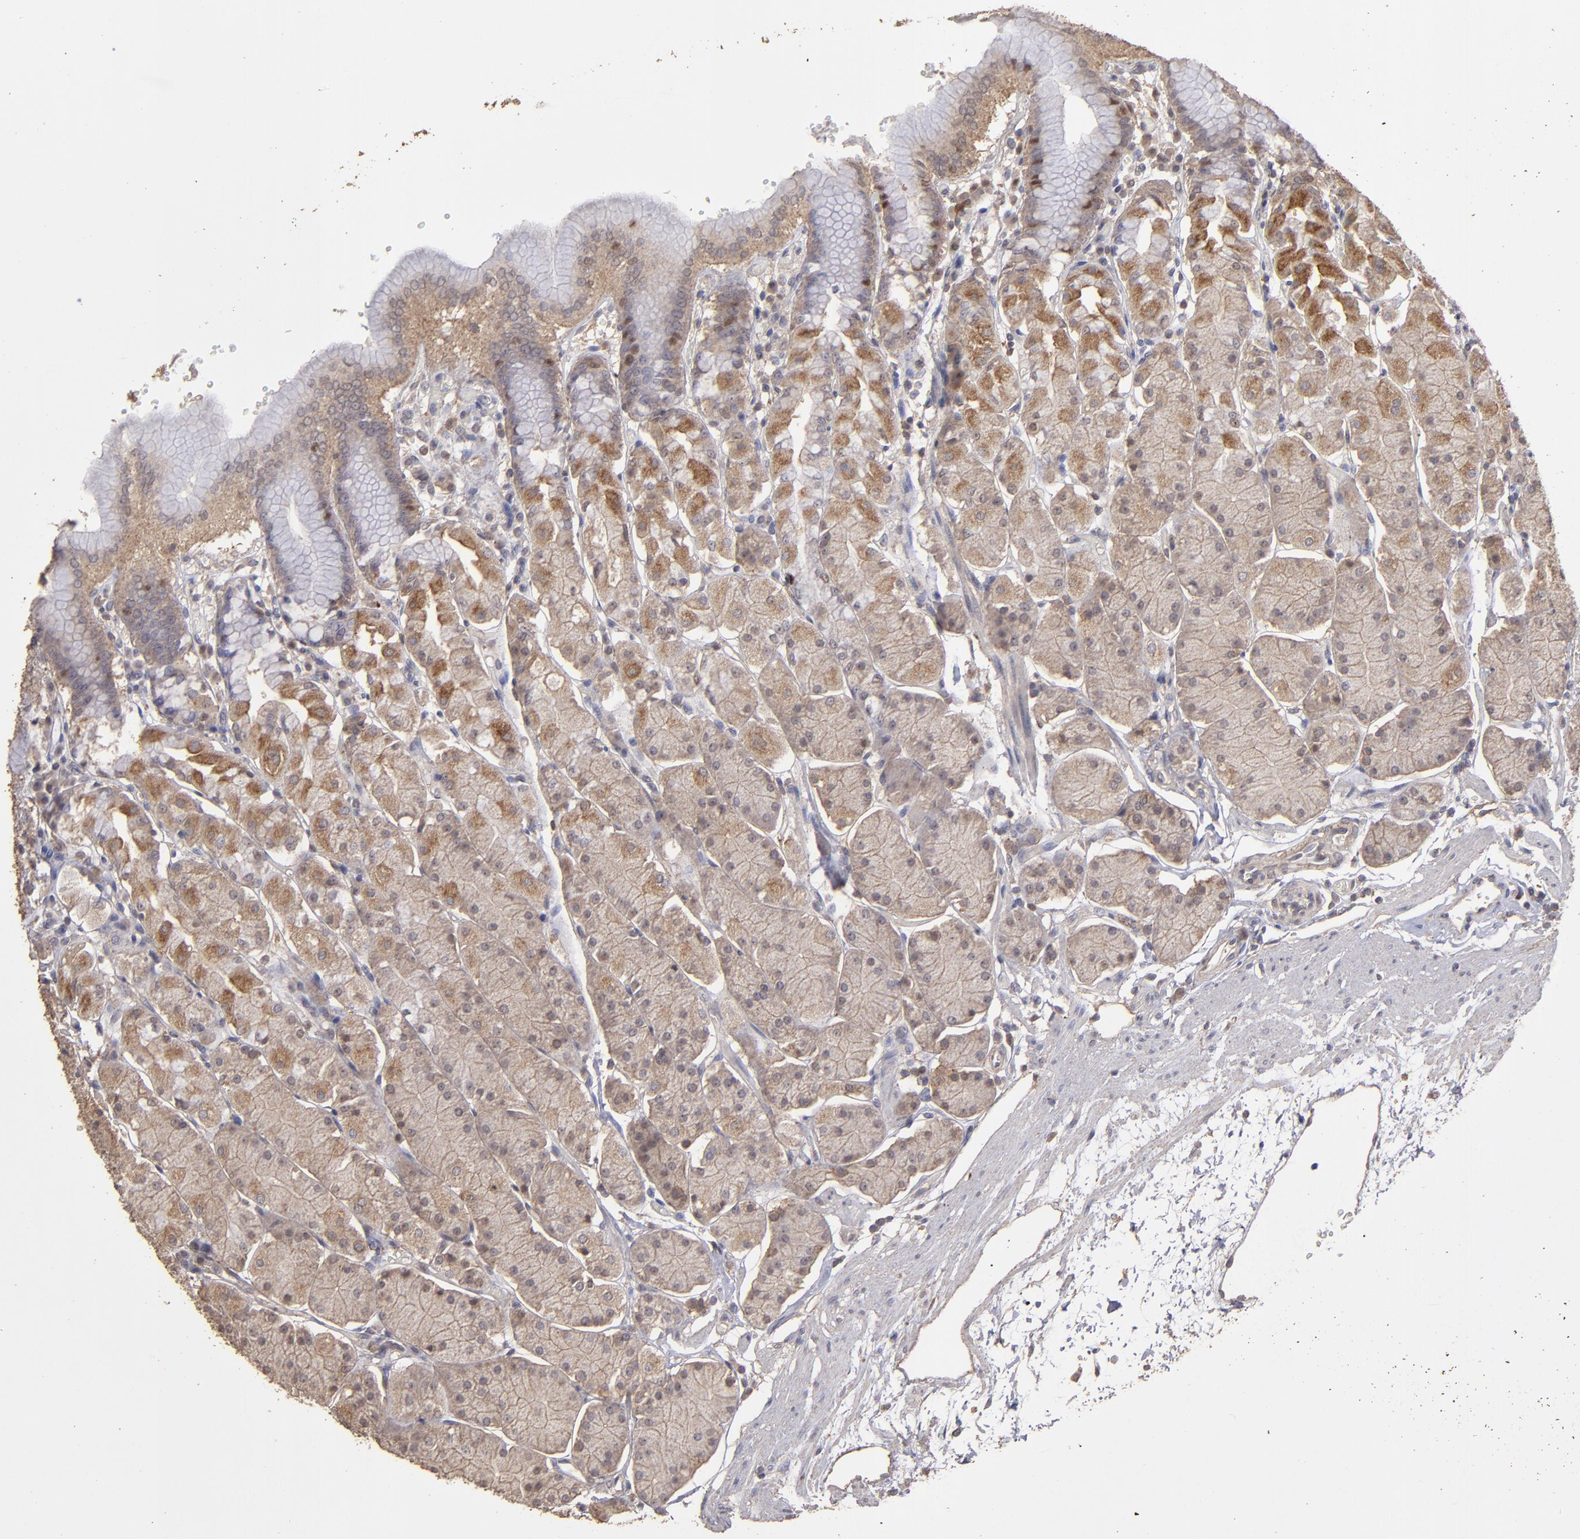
{"staining": {"intensity": "moderate", "quantity": ">75%", "location": "cytoplasmic/membranous"}, "tissue": "stomach", "cell_type": "Glandular cells", "image_type": "normal", "snomed": [{"axis": "morphology", "description": "Normal tissue, NOS"}, {"axis": "topography", "description": "Stomach, upper"}, {"axis": "topography", "description": "Stomach"}], "caption": "Brown immunohistochemical staining in normal human stomach displays moderate cytoplasmic/membranous positivity in about >75% of glandular cells. Nuclei are stained in blue.", "gene": "FAT1", "patient": {"sex": "male", "age": 76}}